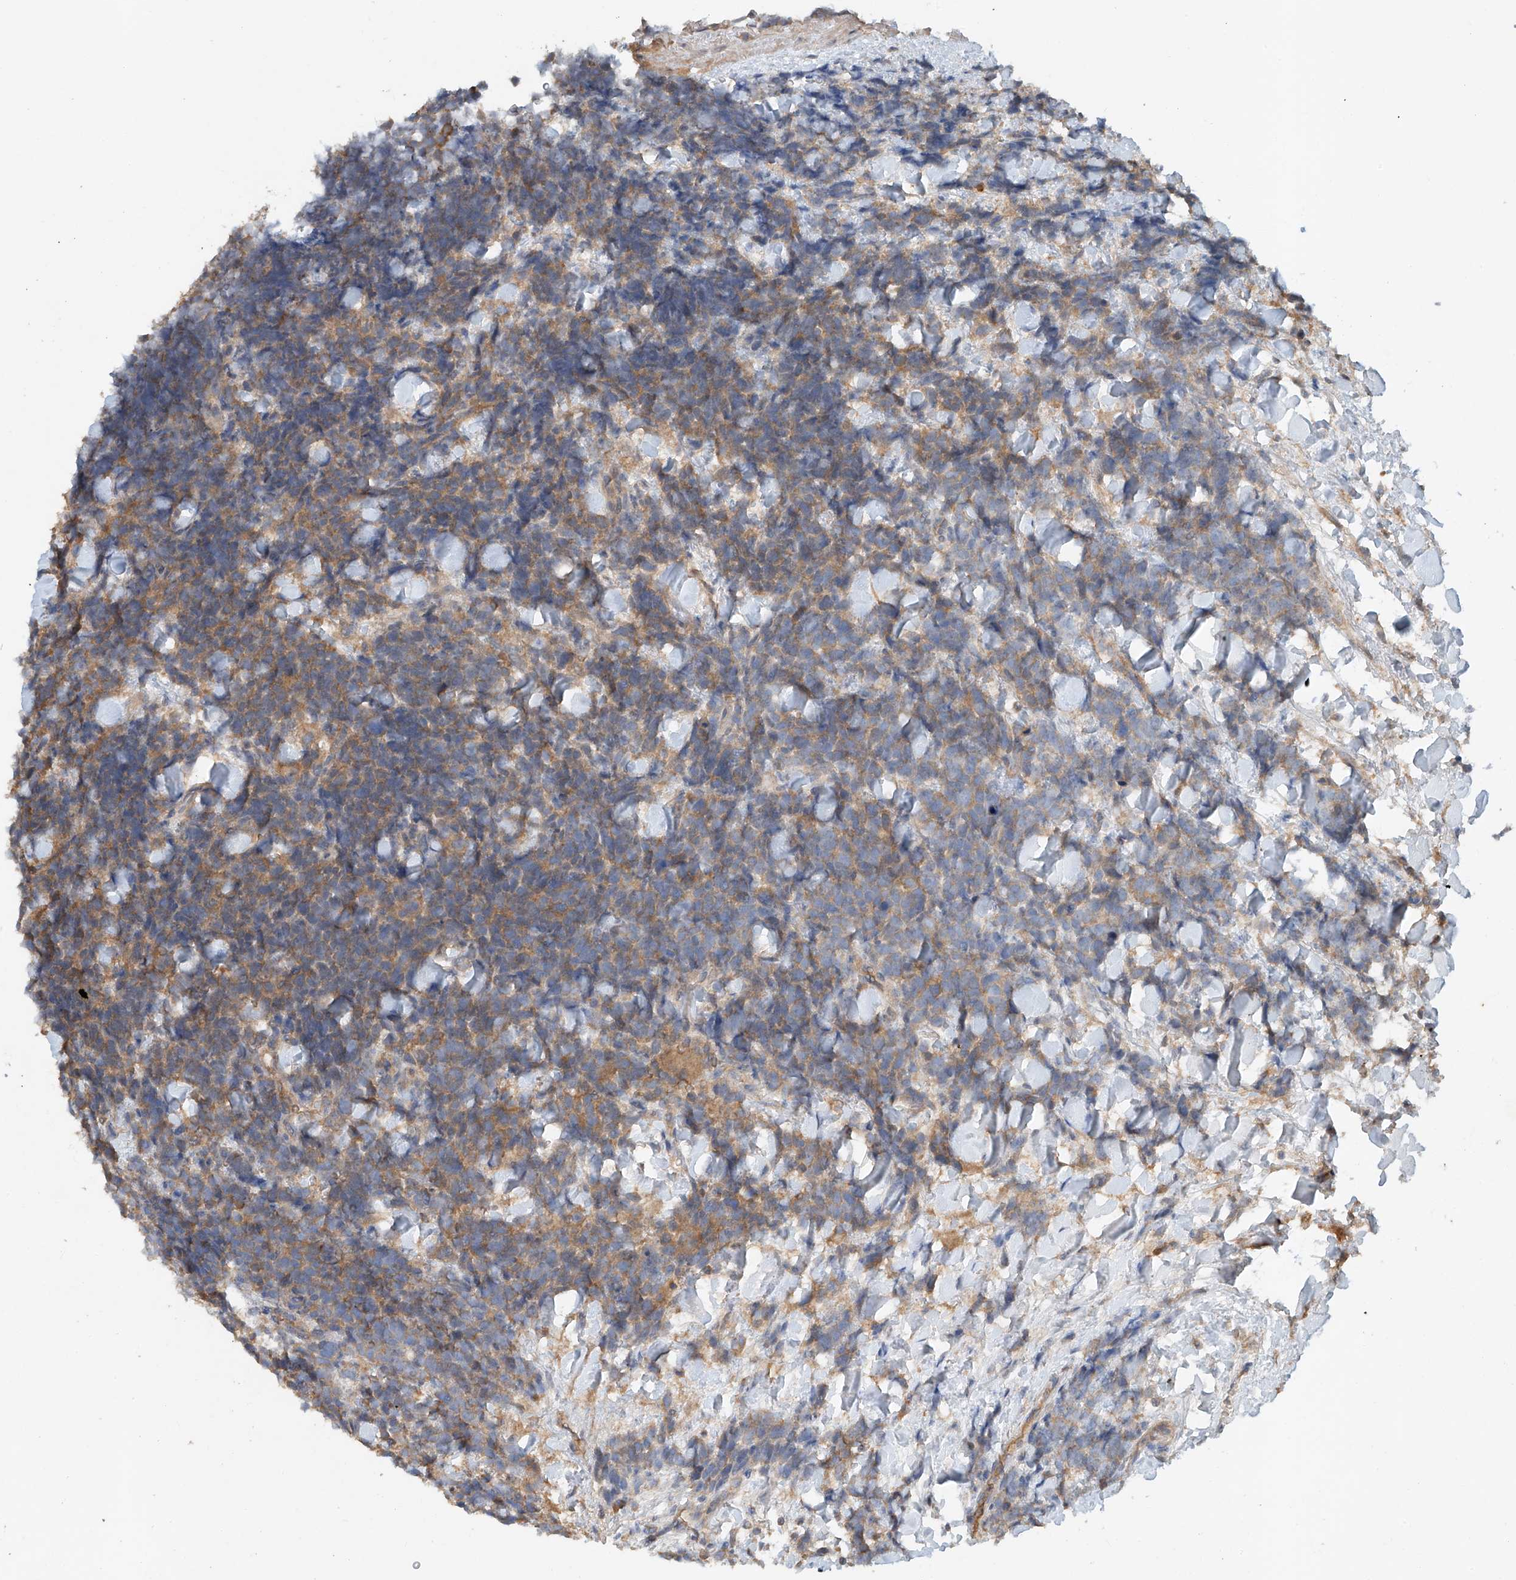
{"staining": {"intensity": "weak", "quantity": ">75%", "location": "cytoplasmic/membranous"}, "tissue": "urothelial cancer", "cell_type": "Tumor cells", "image_type": "cancer", "snomed": [{"axis": "morphology", "description": "Urothelial carcinoma, High grade"}, {"axis": "topography", "description": "Urinary bladder"}], "caption": "Urothelial cancer stained with DAB (3,3'-diaminobenzidine) immunohistochemistry (IHC) shows low levels of weak cytoplasmic/membranous positivity in approximately >75% of tumor cells.", "gene": "GNB1L", "patient": {"sex": "female", "age": 82}}